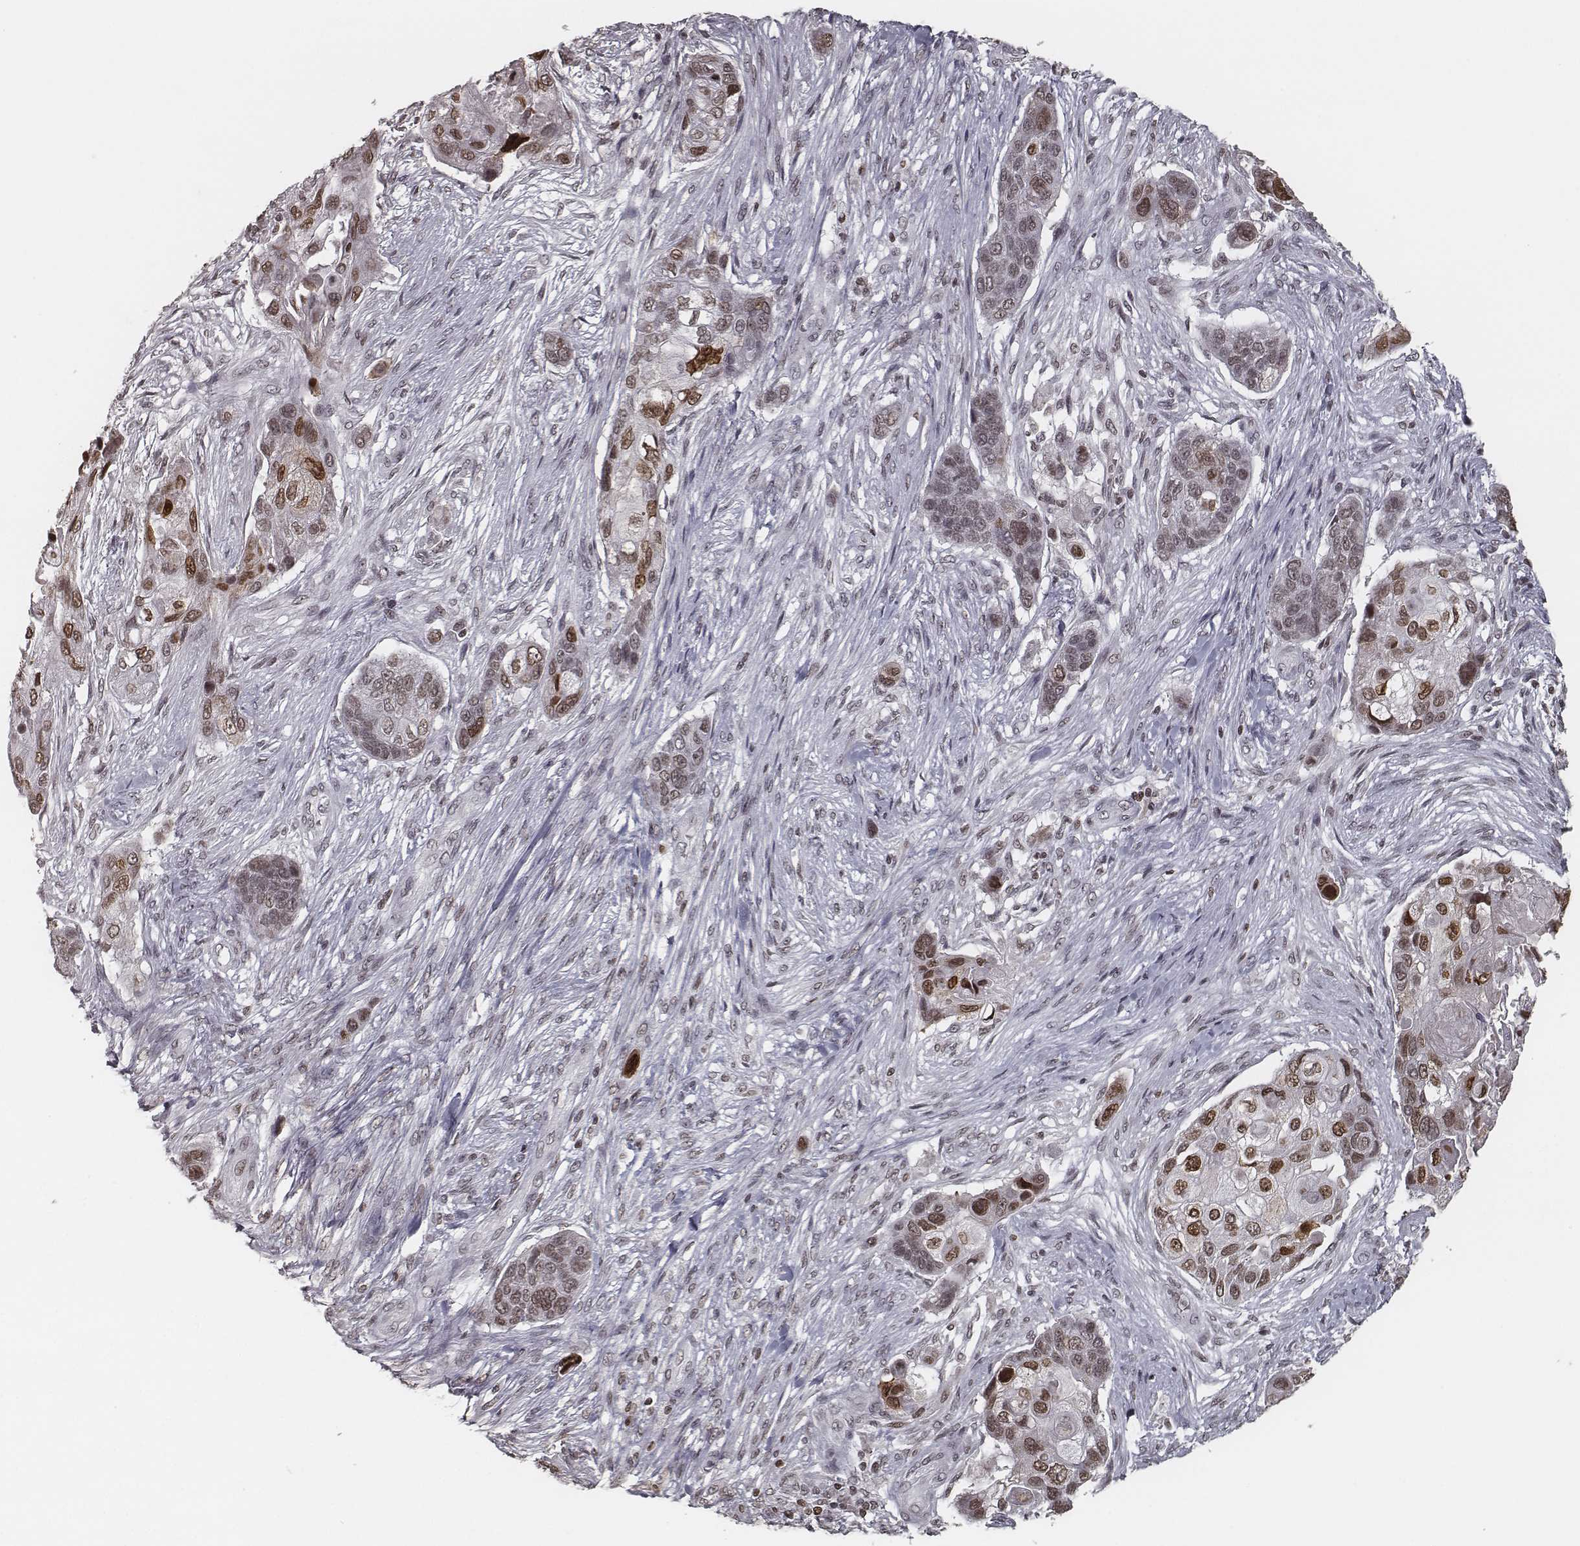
{"staining": {"intensity": "moderate", "quantity": ">75%", "location": "nuclear"}, "tissue": "lung cancer", "cell_type": "Tumor cells", "image_type": "cancer", "snomed": [{"axis": "morphology", "description": "Squamous cell carcinoma, NOS"}, {"axis": "topography", "description": "Lung"}], "caption": "Approximately >75% of tumor cells in human squamous cell carcinoma (lung) demonstrate moderate nuclear protein staining as visualized by brown immunohistochemical staining.", "gene": "HMGA2", "patient": {"sex": "male", "age": 69}}